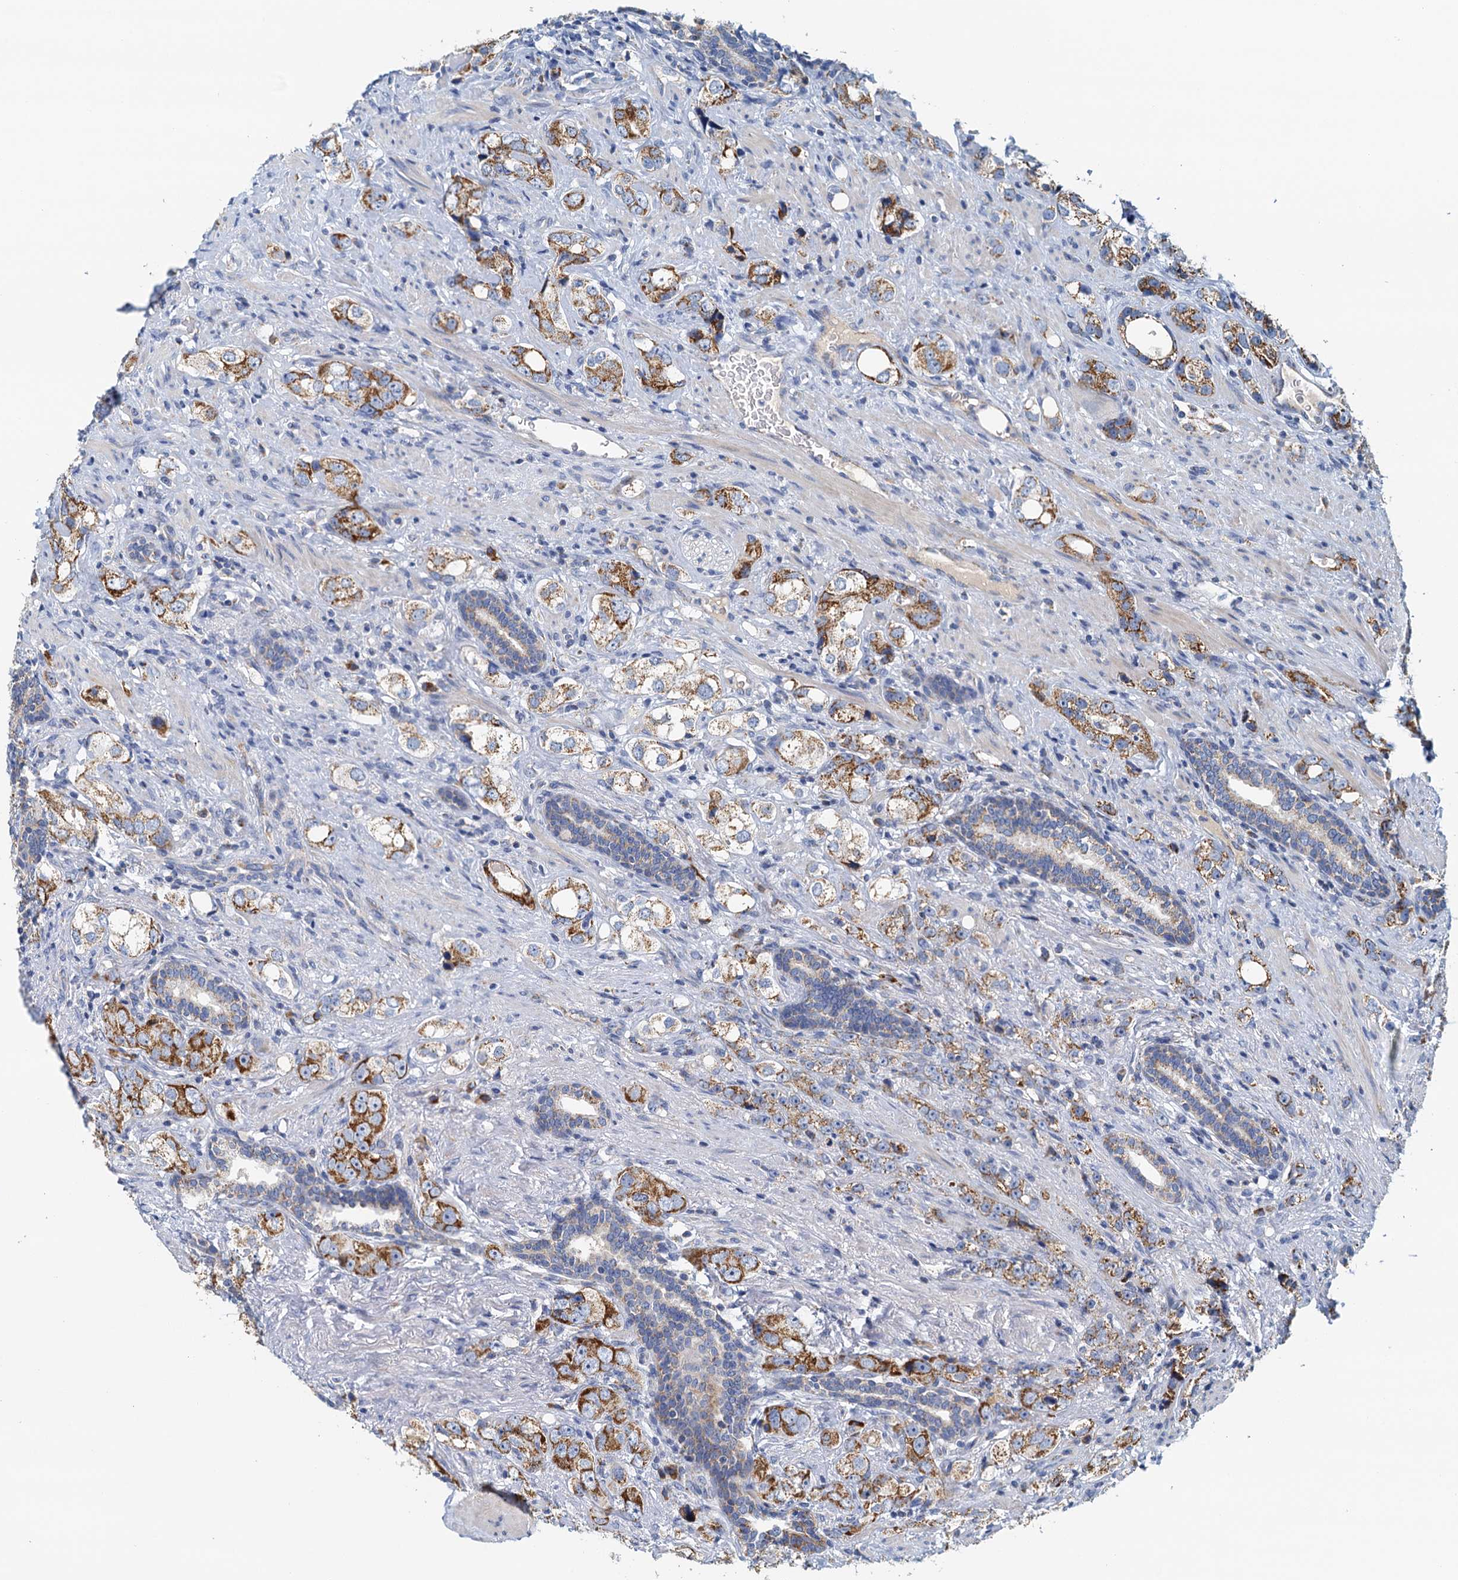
{"staining": {"intensity": "moderate", "quantity": ">75%", "location": "cytoplasmic/membranous"}, "tissue": "prostate cancer", "cell_type": "Tumor cells", "image_type": "cancer", "snomed": [{"axis": "morphology", "description": "Adenocarcinoma, High grade"}, {"axis": "topography", "description": "Prostate"}], "caption": "This histopathology image shows prostate cancer (high-grade adenocarcinoma) stained with IHC to label a protein in brown. The cytoplasmic/membranous of tumor cells show moderate positivity for the protein. Nuclei are counter-stained blue.", "gene": "POC1A", "patient": {"sex": "male", "age": 63}}